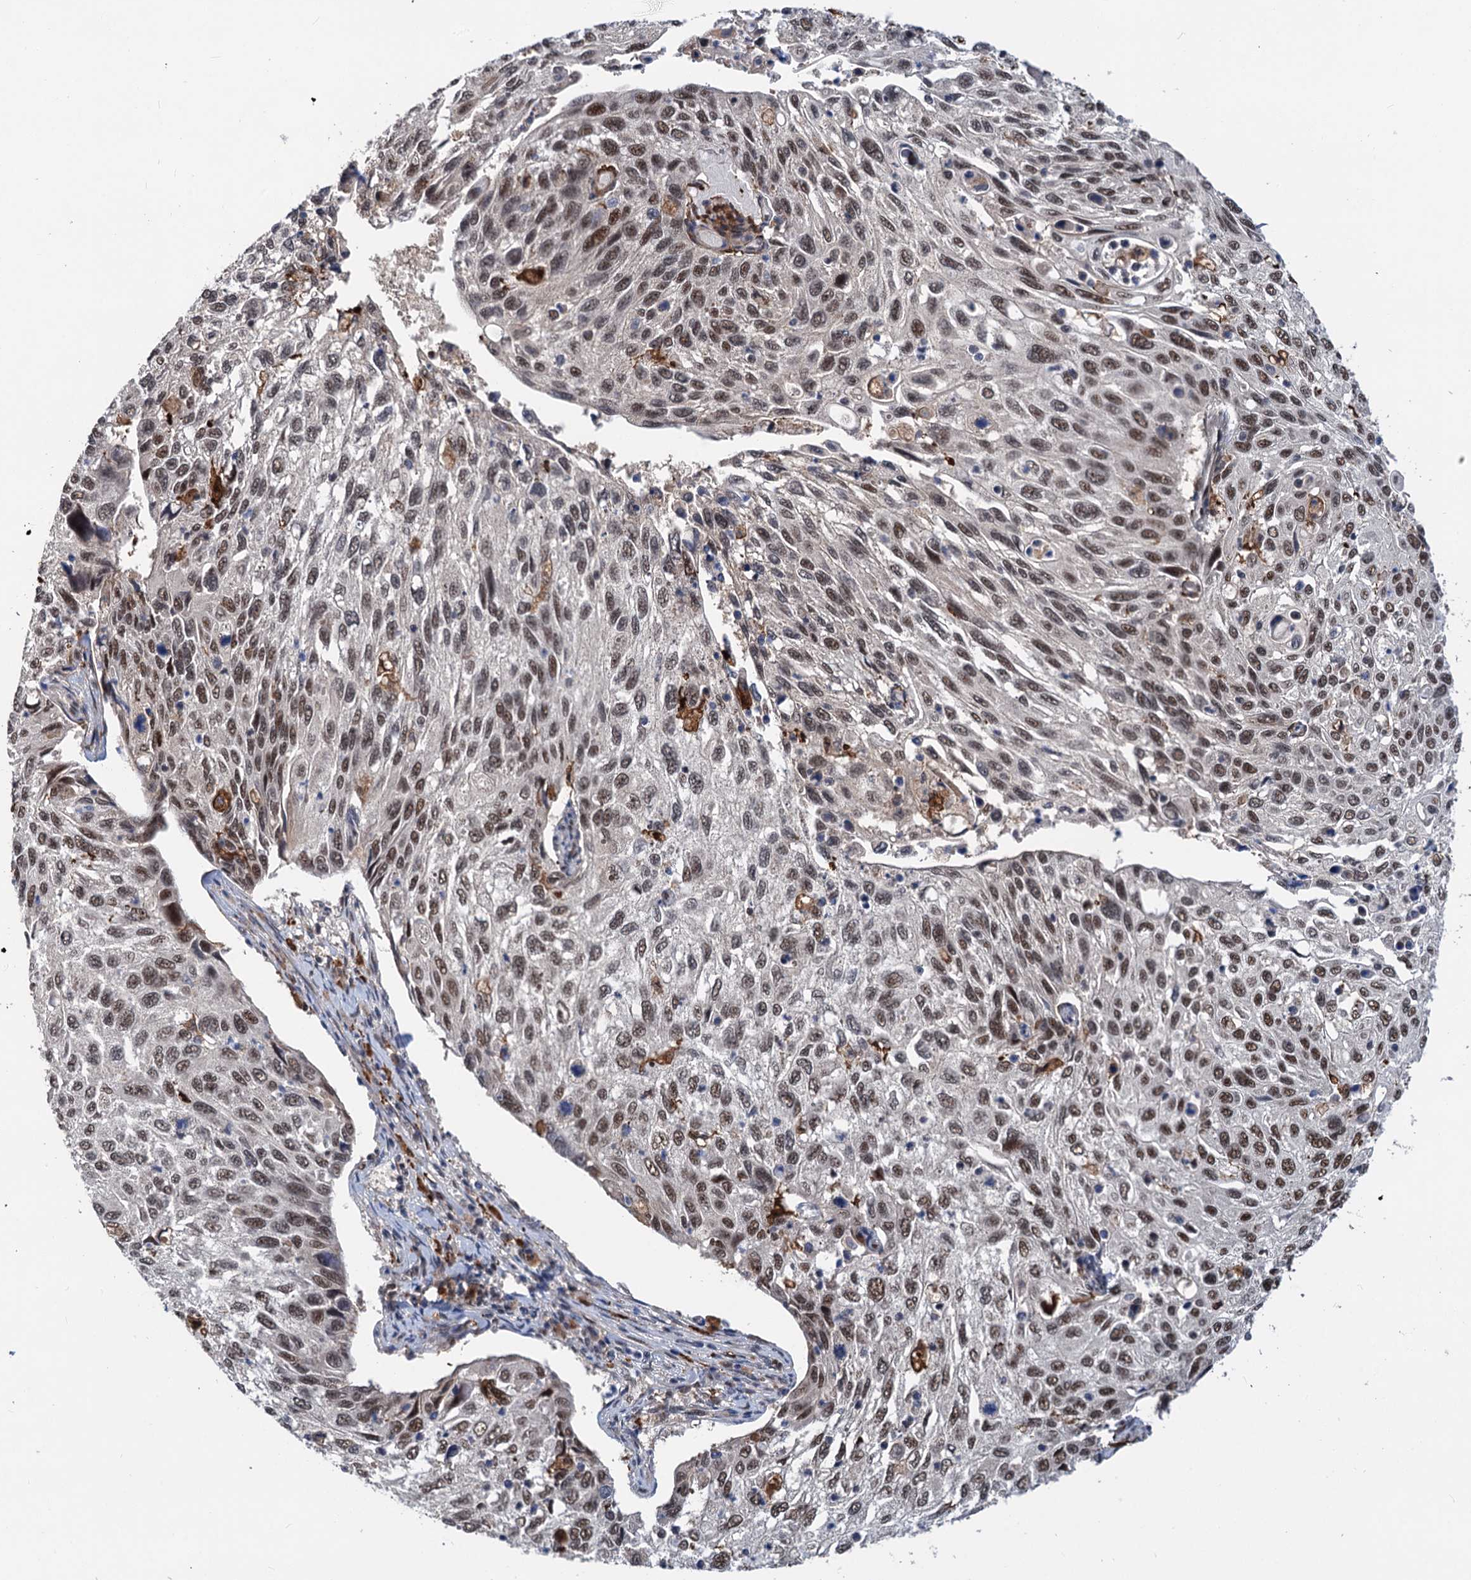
{"staining": {"intensity": "moderate", "quantity": ">75%", "location": "nuclear"}, "tissue": "cervical cancer", "cell_type": "Tumor cells", "image_type": "cancer", "snomed": [{"axis": "morphology", "description": "Squamous cell carcinoma, NOS"}, {"axis": "topography", "description": "Cervix"}], "caption": "About >75% of tumor cells in human cervical squamous cell carcinoma demonstrate moderate nuclear protein staining as visualized by brown immunohistochemical staining.", "gene": "PHF8", "patient": {"sex": "female", "age": 70}}